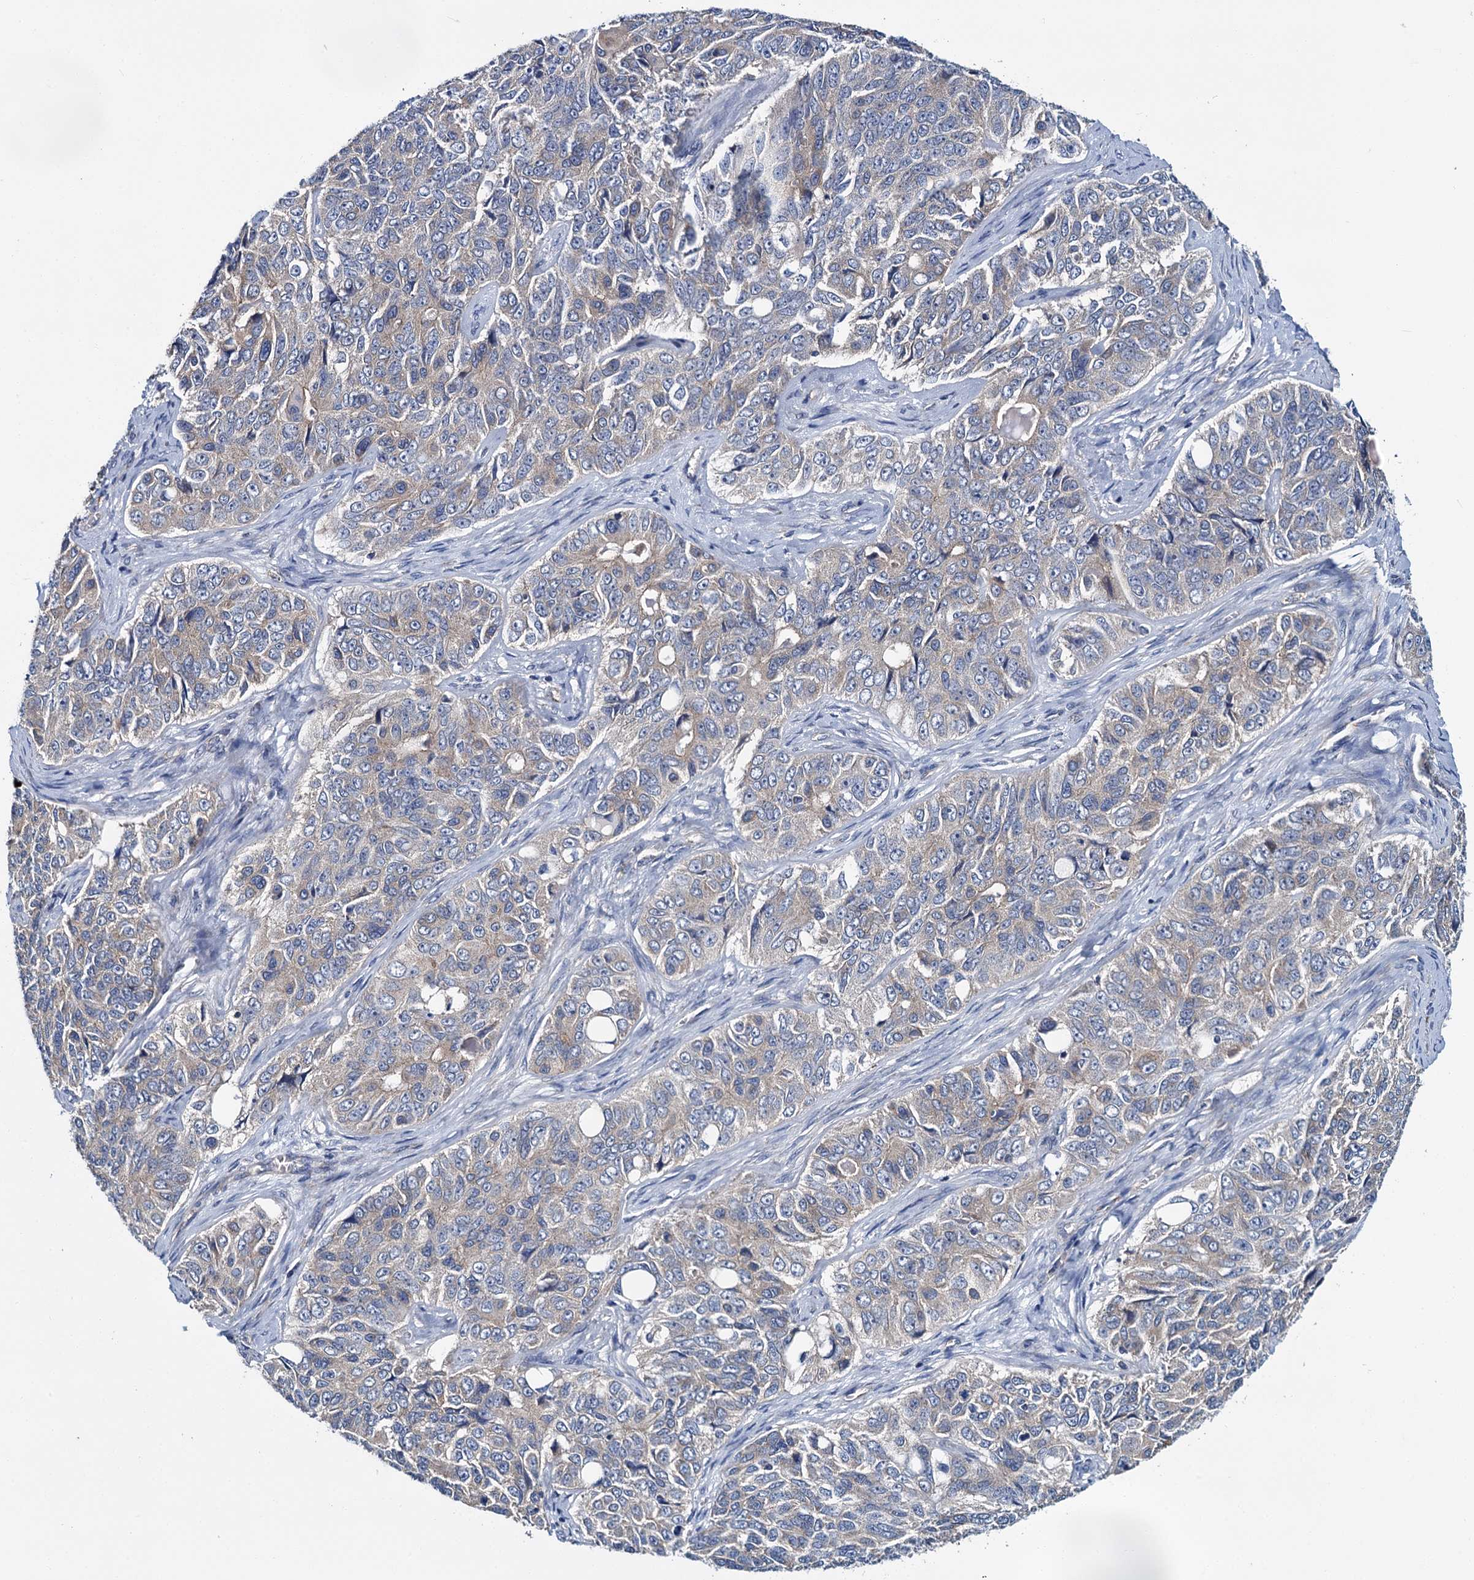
{"staining": {"intensity": "weak", "quantity": "25%-75%", "location": "cytoplasmic/membranous"}, "tissue": "ovarian cancer", "cell_type": "Tumor cells", "image_type": "cancer", "snomed": [{"axis": "morphology", "description": "Carcinoma, endometroid"}, {"axis": "topography", "description": "Ovary"}], "caption": "Immunohistochemistry image of neoplastic tissue: endometroid carcinoma (ovarian) stained using immunohistochemistry demonstrates low levels of weak protein expression localized specifically in the cytoplasmic/membranous of tumor cells, appearing as a cytoplasmic/membranous brown color.", "gene": "CEP295", "patient": {"sex": "female", "age": 51}}